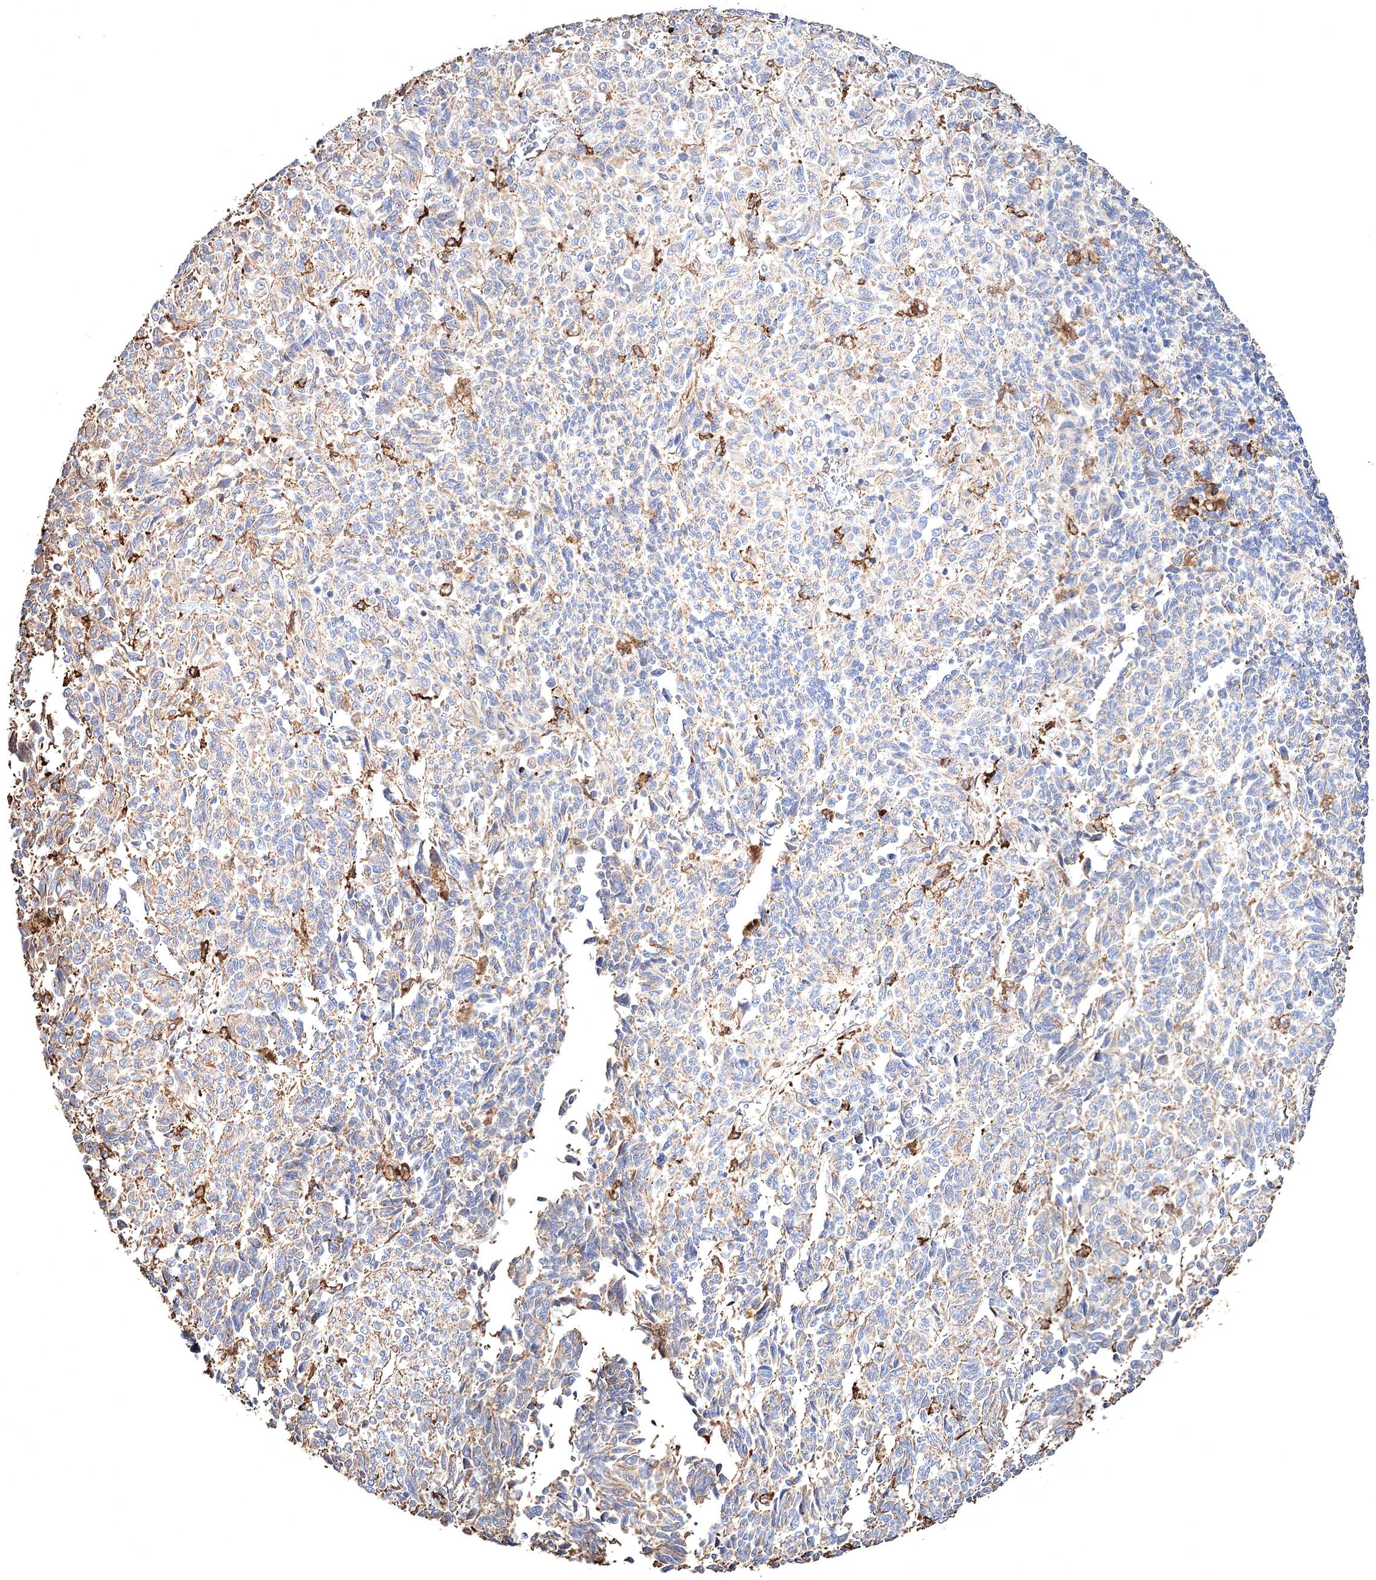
{"staining": {"intensity": "negative", "quantity": "none", "location": "none"}, "tissue": "melanoma", "cell_type": "Tumor cells", "image_type": "cancer", "snomed": [{"axis": "morphology", "description": "Malignant melanoma, Metastatic site"}, {"axis": "topography", "description": "Lung"}], "caption": "This is an immunohistochemistry image of human melanoma. There is no expression in tumor cells.", "gene": "CLEC4M", "patient": {"sex": "male", "age": 64}}